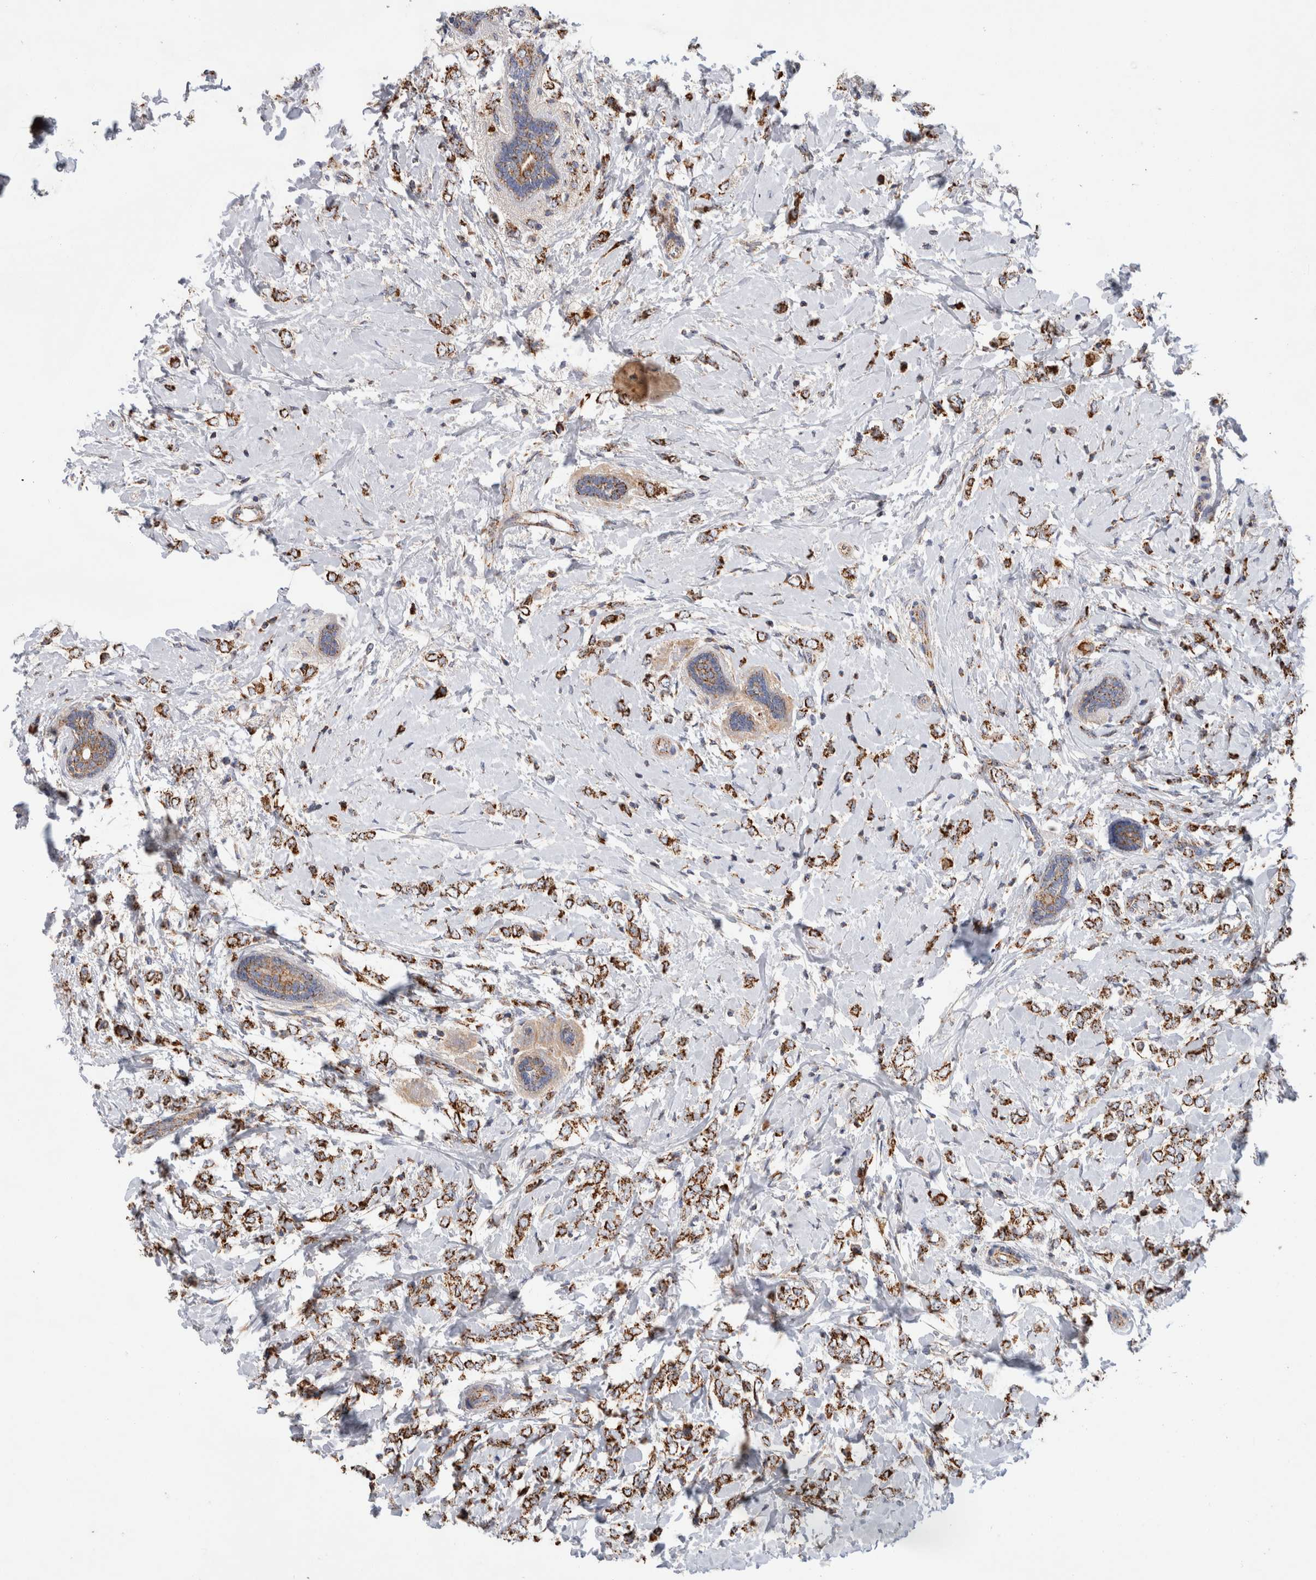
{"staining": {"intensity": "strong", "quantity": ">75%", "location": "cytoplasmic/membranous"}, "tissue": "breast cancer", "cell_type": "Tumor cells", "image_type": "cancer", "snomed": [{"axis": "morphology", "description": "Normal tissue, NOS"}, {"axis": "morphology", "description": "Lobular carcinoma"}, {"axis": "topography", "description": "Breast"}], "caption": "Breast lobular carcinoma was stained to show a protein in brown. There is high levels of strong cytoplasmic/membranous expression in approximately >75% of tumor cells.", "gene": "IARS2", "patient": {"sex": "female", "age": 47}}